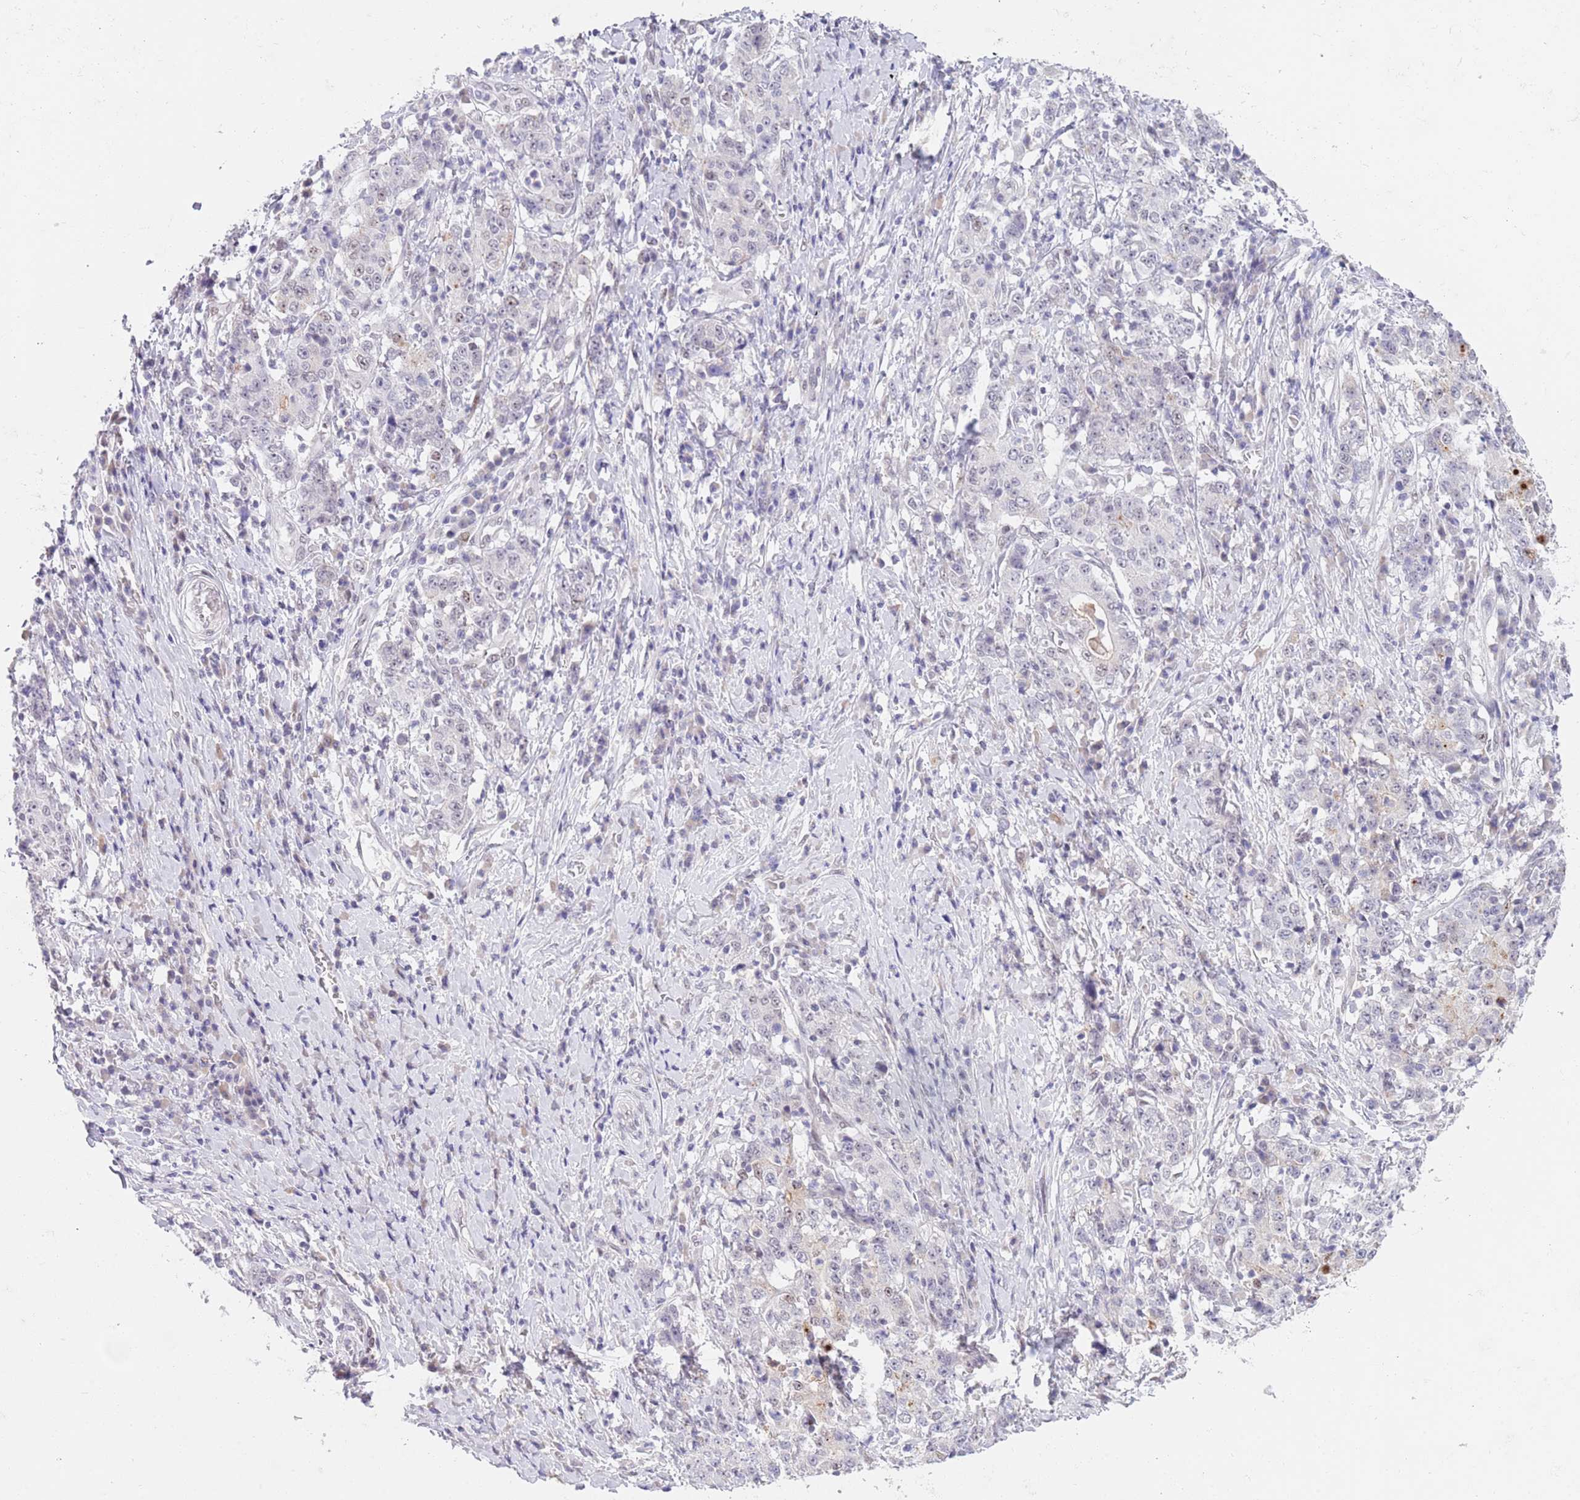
{"staining": {"intensity": "weak", "quantity": "<25%", "location": "cytoplasmic/membranous,nuclear"}, "tissue": "stomach cancer", "cell_type": "Tumor cells", "image_type": "cancer", "snomed": [{"axis": "morphology", "description": "Normal tissue, NOS"}, {"axis": "morphology", "description": "Adenocarcinoma, NOS"}, {"axis": "topography", "description": "Stomach, upper"}, {"axis": "topography", "description": "Stomach"}], "caption": "High magnification brightfield microscopy of stomach cancer stained with DAB (3,3'-diaminobenzidine) (brown) and counterstained with hematoxylin (blue): tumor cells show no significant positivity. (DAB IHC with hematoxylin counter stain).", "gene": "RFX1", "patient": {"sex": "male", "age": 59}}